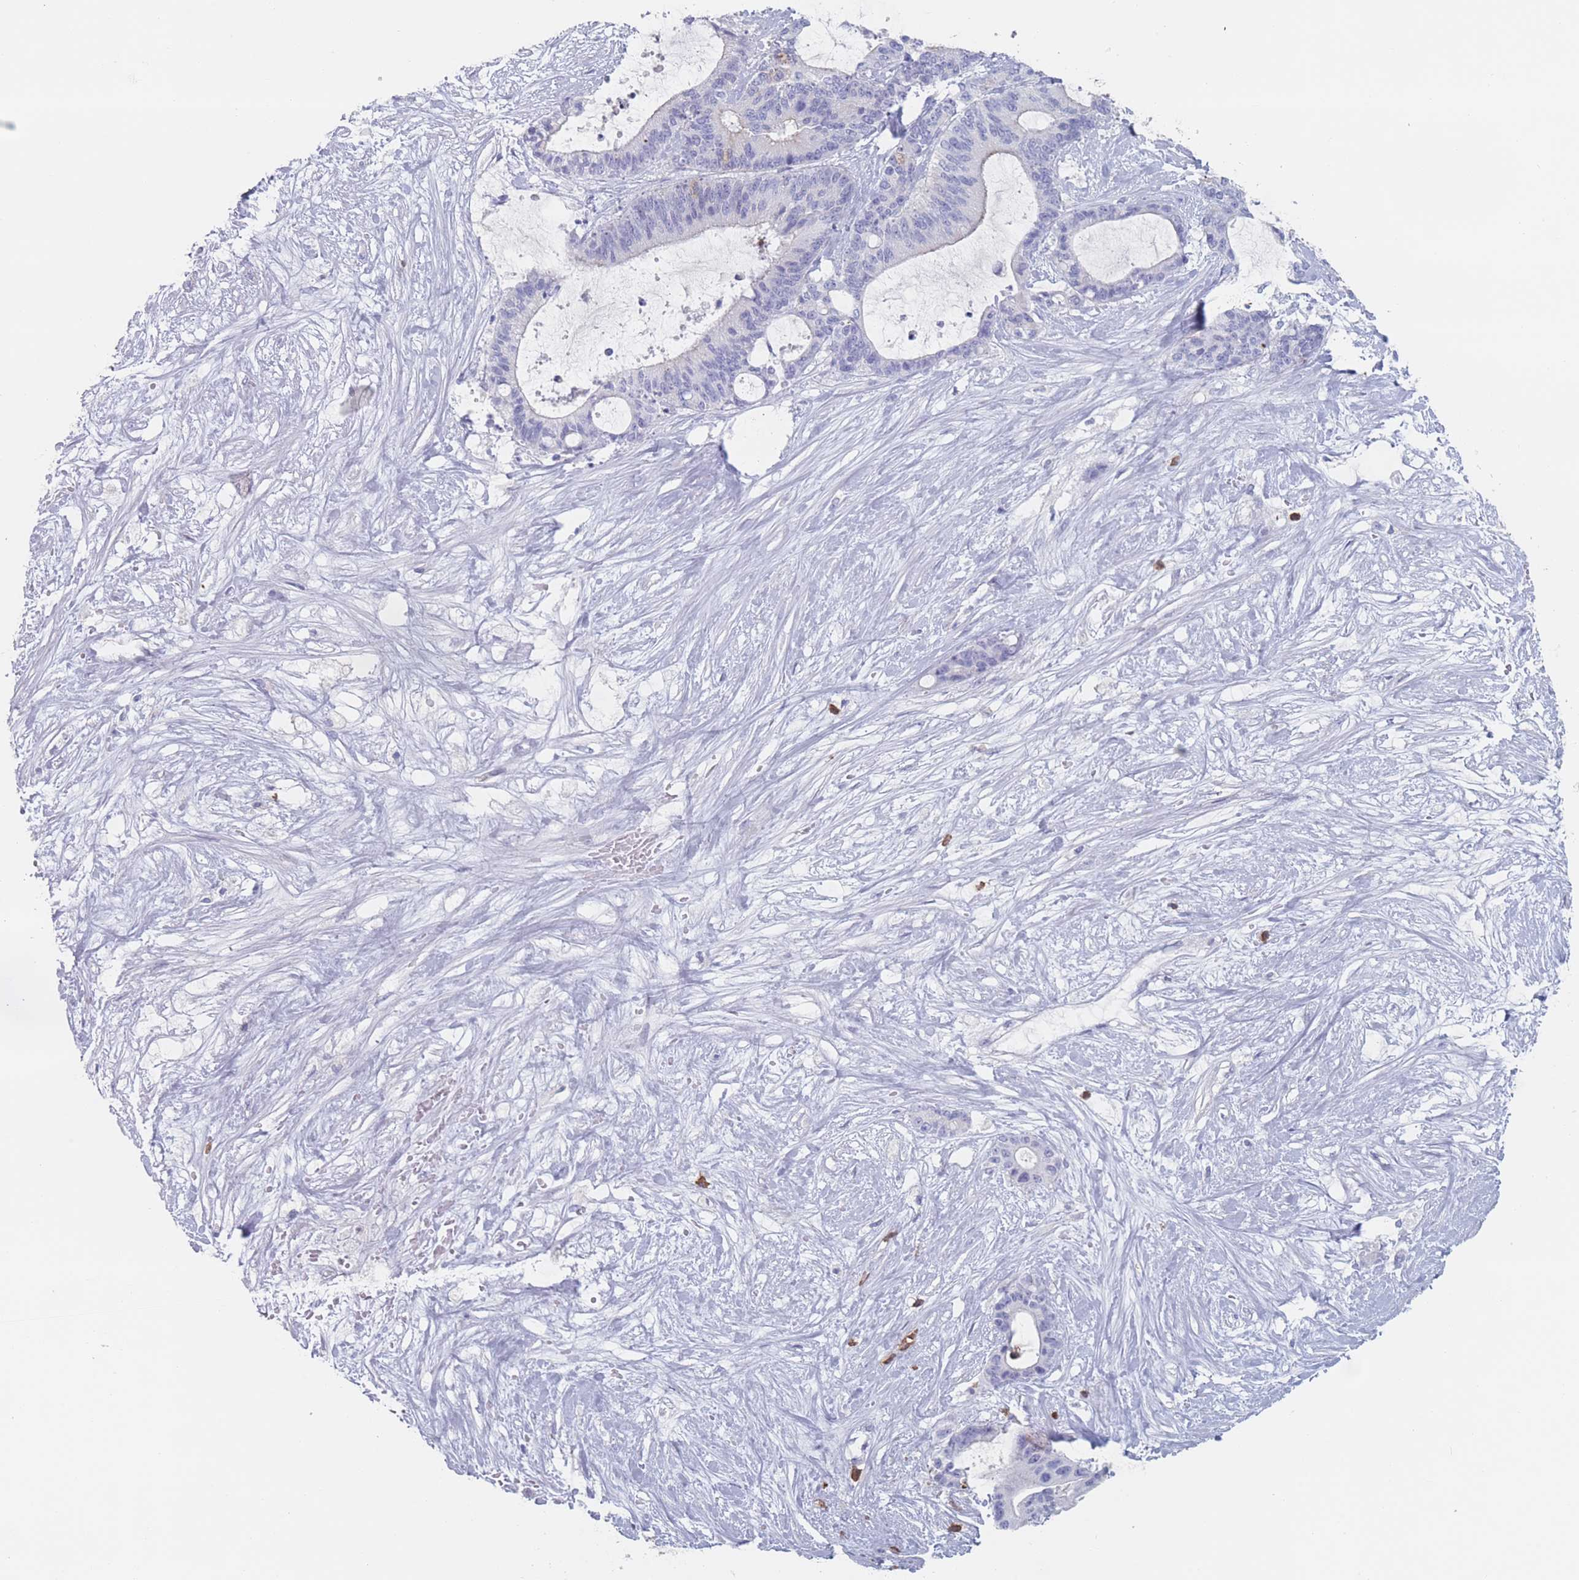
{"staining": {"intensity": "negative", "quantity": "none", "location": "none"}, "tissue": "liver cancer", "cell_type": "Tumor cells", "image_type": "cancer", "snomed": [{"axis": "morphology", "description": "Normal tissue, NOS"}, {"axis": "morphology", "description": "Cholangiocarcinoma"}, {"axis": "topography", "description": "Liver"}, {"axis": "topography", "description": "Peripheral nerve tissue"}], "caption": "Immunohistochemical staining of cholangiocarcinoma (liver) demonstrates no significant expression in tumor cells.", "gene": "ATP1A3", "patient": {"sex": "female", "age": 73}}